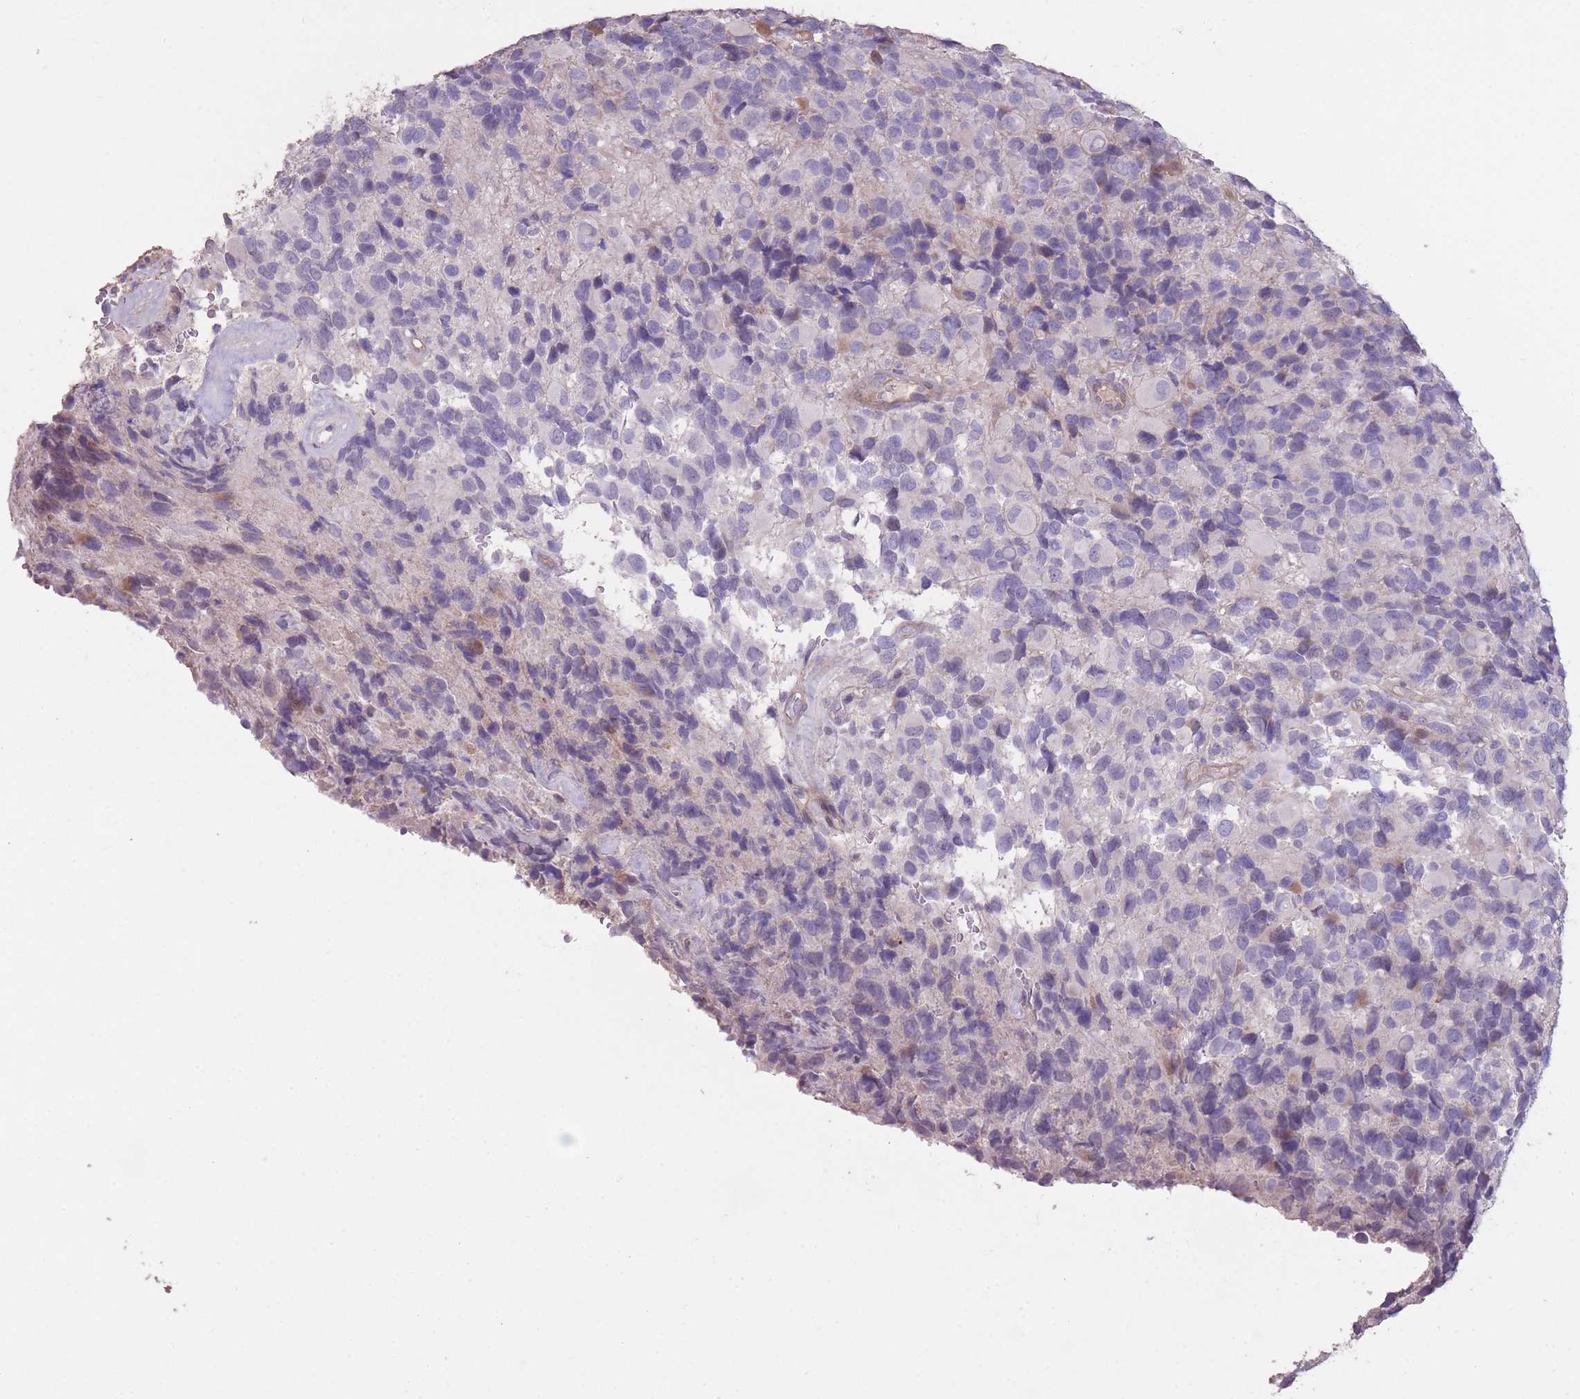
{"staining": {"intensity": "negative", "quantity": "none", "location": "none"}, "tissue": "glioma", "cell_type": "Tumor cells", "image_type": "cancer", "snomed": [{"axis": "morphology", "description": "Glioma, malignant, High grade"}, {"axis": "topography", "description": "Brain"}], "caption": "IHC of glioma exhibits no expression in tumor cells.", "gene": "RSPH10B", "patient": {"sex": "male", "age": 77}}